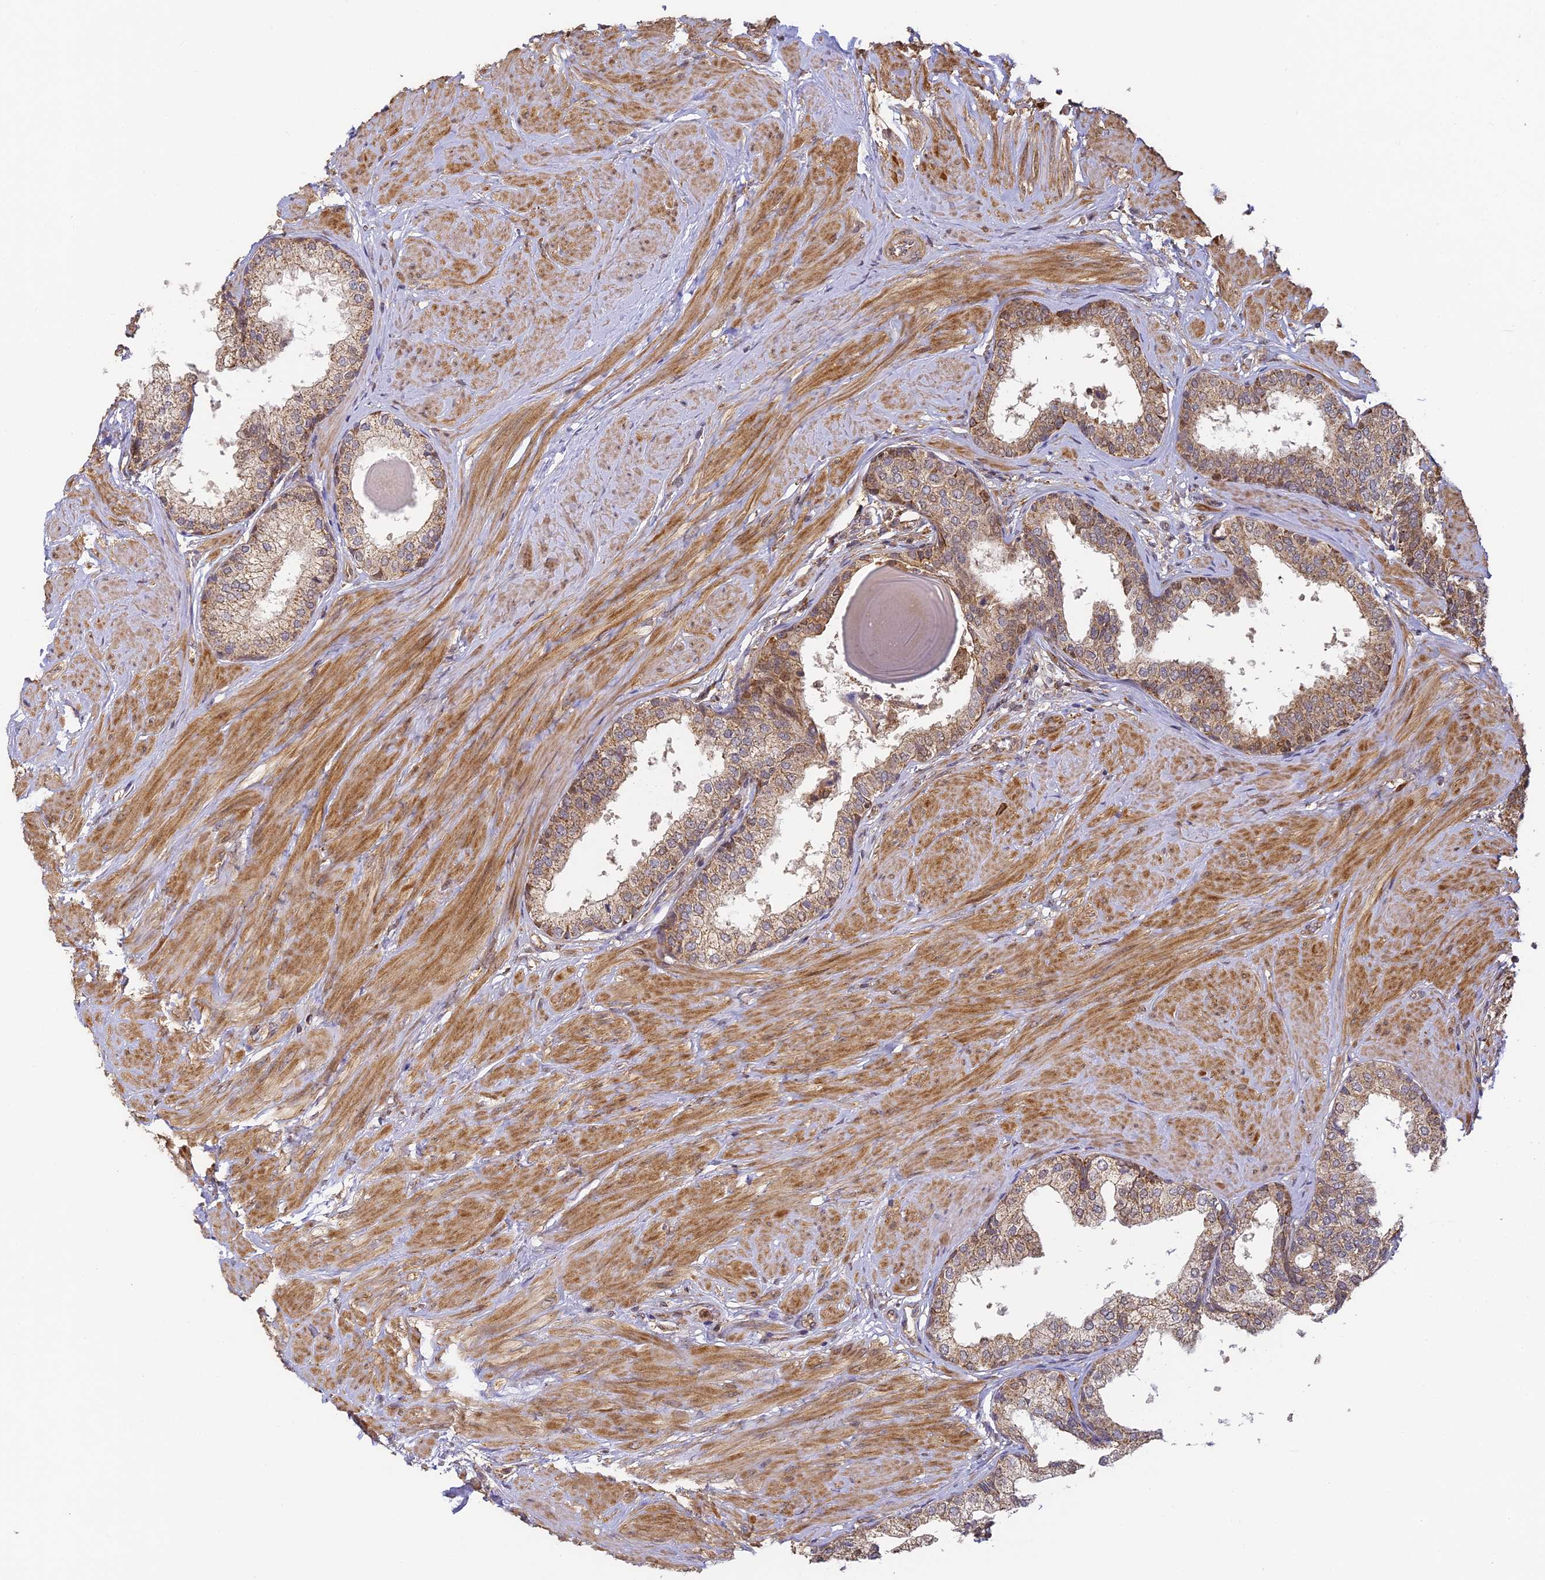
{"staining": {"intensity": "moderate", "quantity": ">75%", "location": "cytoplasmic/membranous"}, "tissue": "prostate", "cell_type": "Glandular cells", "image_type": "normal", "snomed": [{"axis": "morphology", "description": "Normal tissue, NOS"}, {"axis": "topography", "description": "Prostate"}], "caption": "Immunohistochemical staining of normal prostate demonstrates moderate cytoplasmic/membranous protein positivity in approximately >75% of glandular cells. The staining was performed using DAB (3,3'-diaminobenzidine), with brown indicating positive protein expression. Nuclei are stained blue with hematoxylin.", "gene": "ENSG00000268870", "patient": {"sex": "male", "age": 48}}